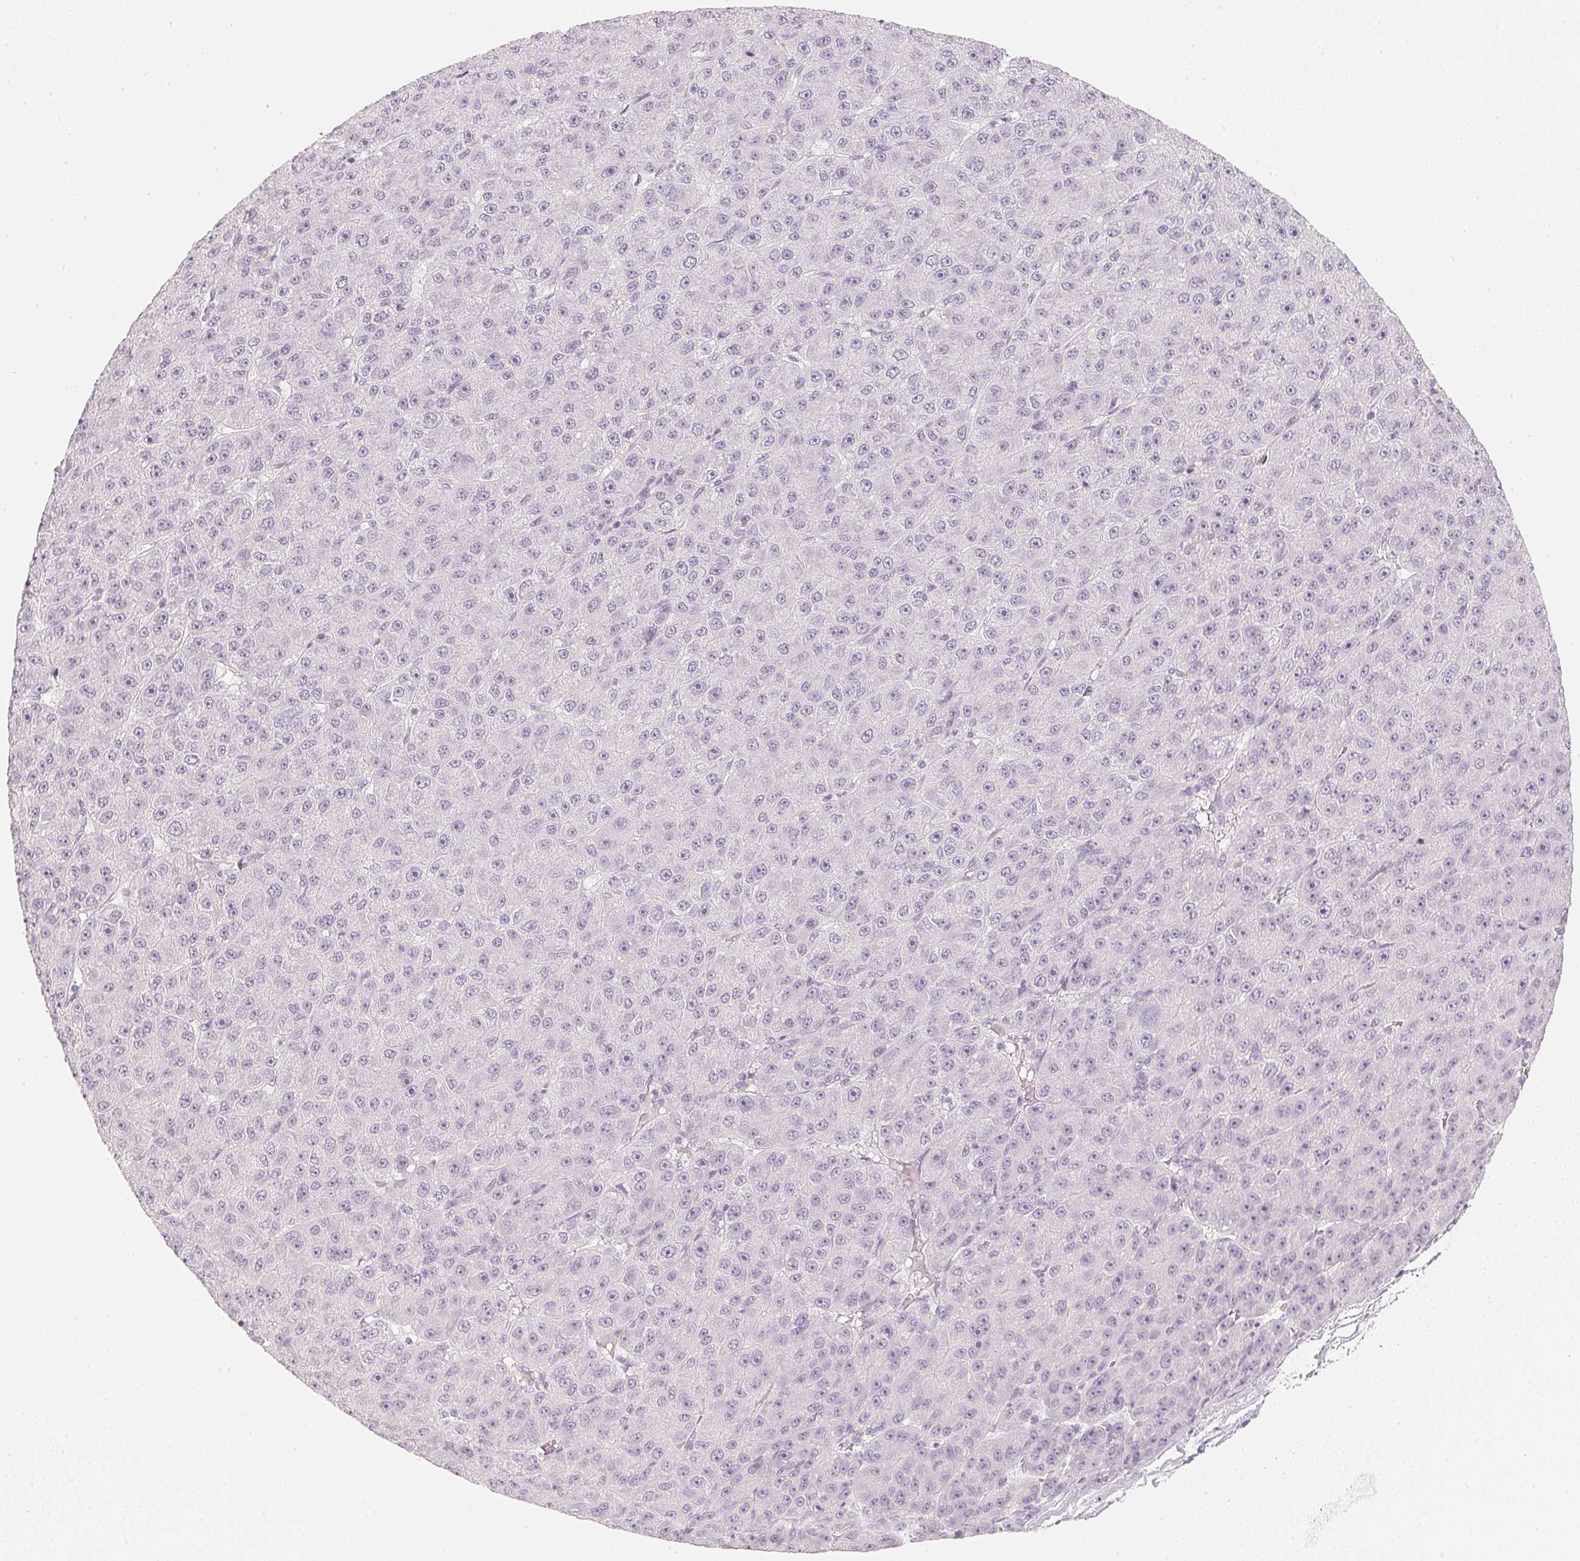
{"staining": {"intensity": "negative", "quantity": "none", "location": "none"}, "tissue": "liver cancer", "cell_type": "Tumor cells", "image_type": "cancer", "snomed": [{"axis": "morphology", "description": "Carcinoma, Hepatocellular, NOS"}, {"axis": "topography", "description": "Liver"}], "caption": "An immunohistochemistry (IHC) histopathology image of liver cancer (hepatocellular carcinoma) is shown. There is no staining in tumor cells of liver cancer (hepatocellular carcinoma). (Brightfield microscopy of DAB (3,3'-diaminobenzidine) immunohistochemistry (IHC) at high magnification).", "gene": "SLC22A8", "patient": {"sex": "male", "age": 67}}